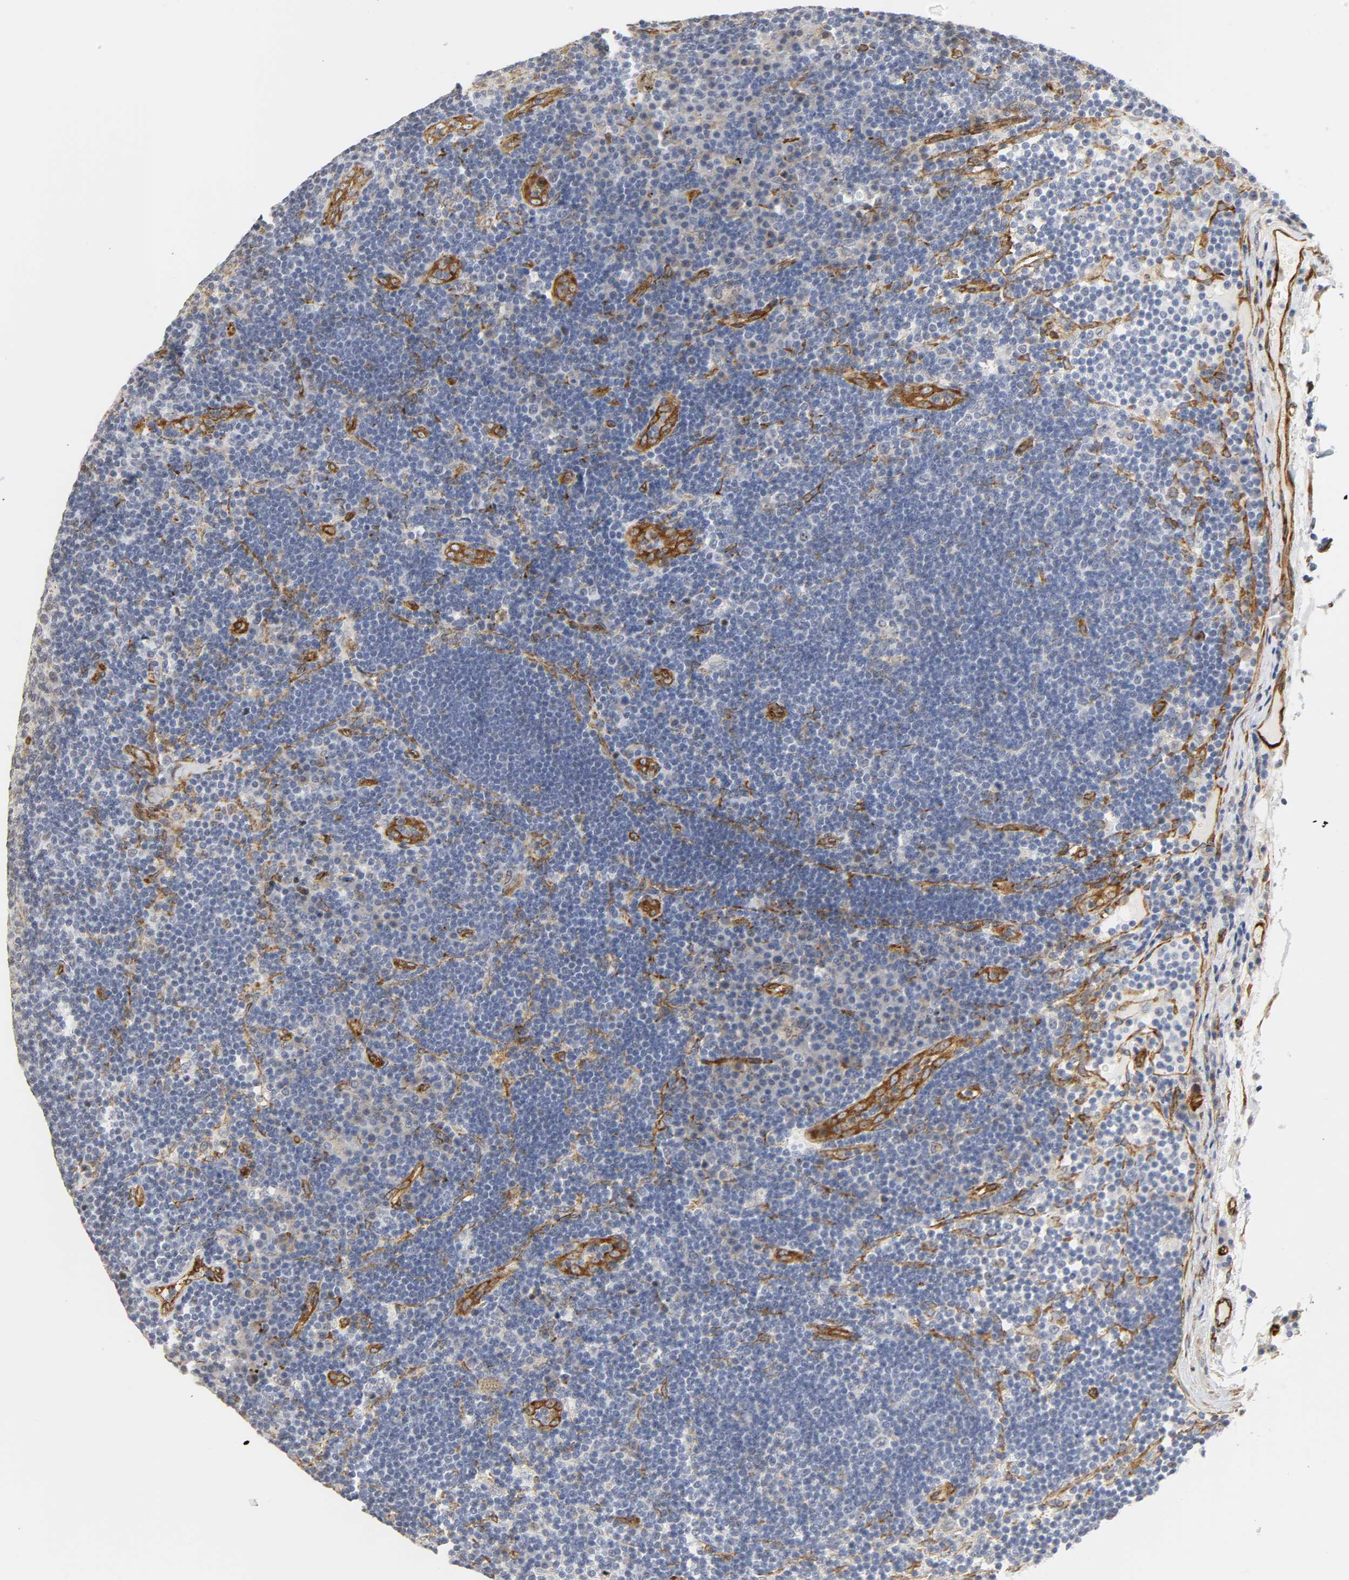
{"staining": {"intensity": "negative", "quantity": "none", "location": "none"}, "tissue": "lymph node", "cell_type": "Germinal center cells", "image_type": "normal", "snomed": [{"axis": "morphology", "description": "Normal tissue, NOS"}, {"axis": "morphology", "description": "Squamous cell carcinoma, metastatic, NOS"}, {"axis": "topography", "description": "Lymph node"}], "caption": "Immunohistochemistry photomicrograph of unremarkable human lymph node stained for a protein (brown), which demonstrates no staining in germinal center cells.", "gene": "DOCK1", "patient": {"sex": "female", "age": 53}}